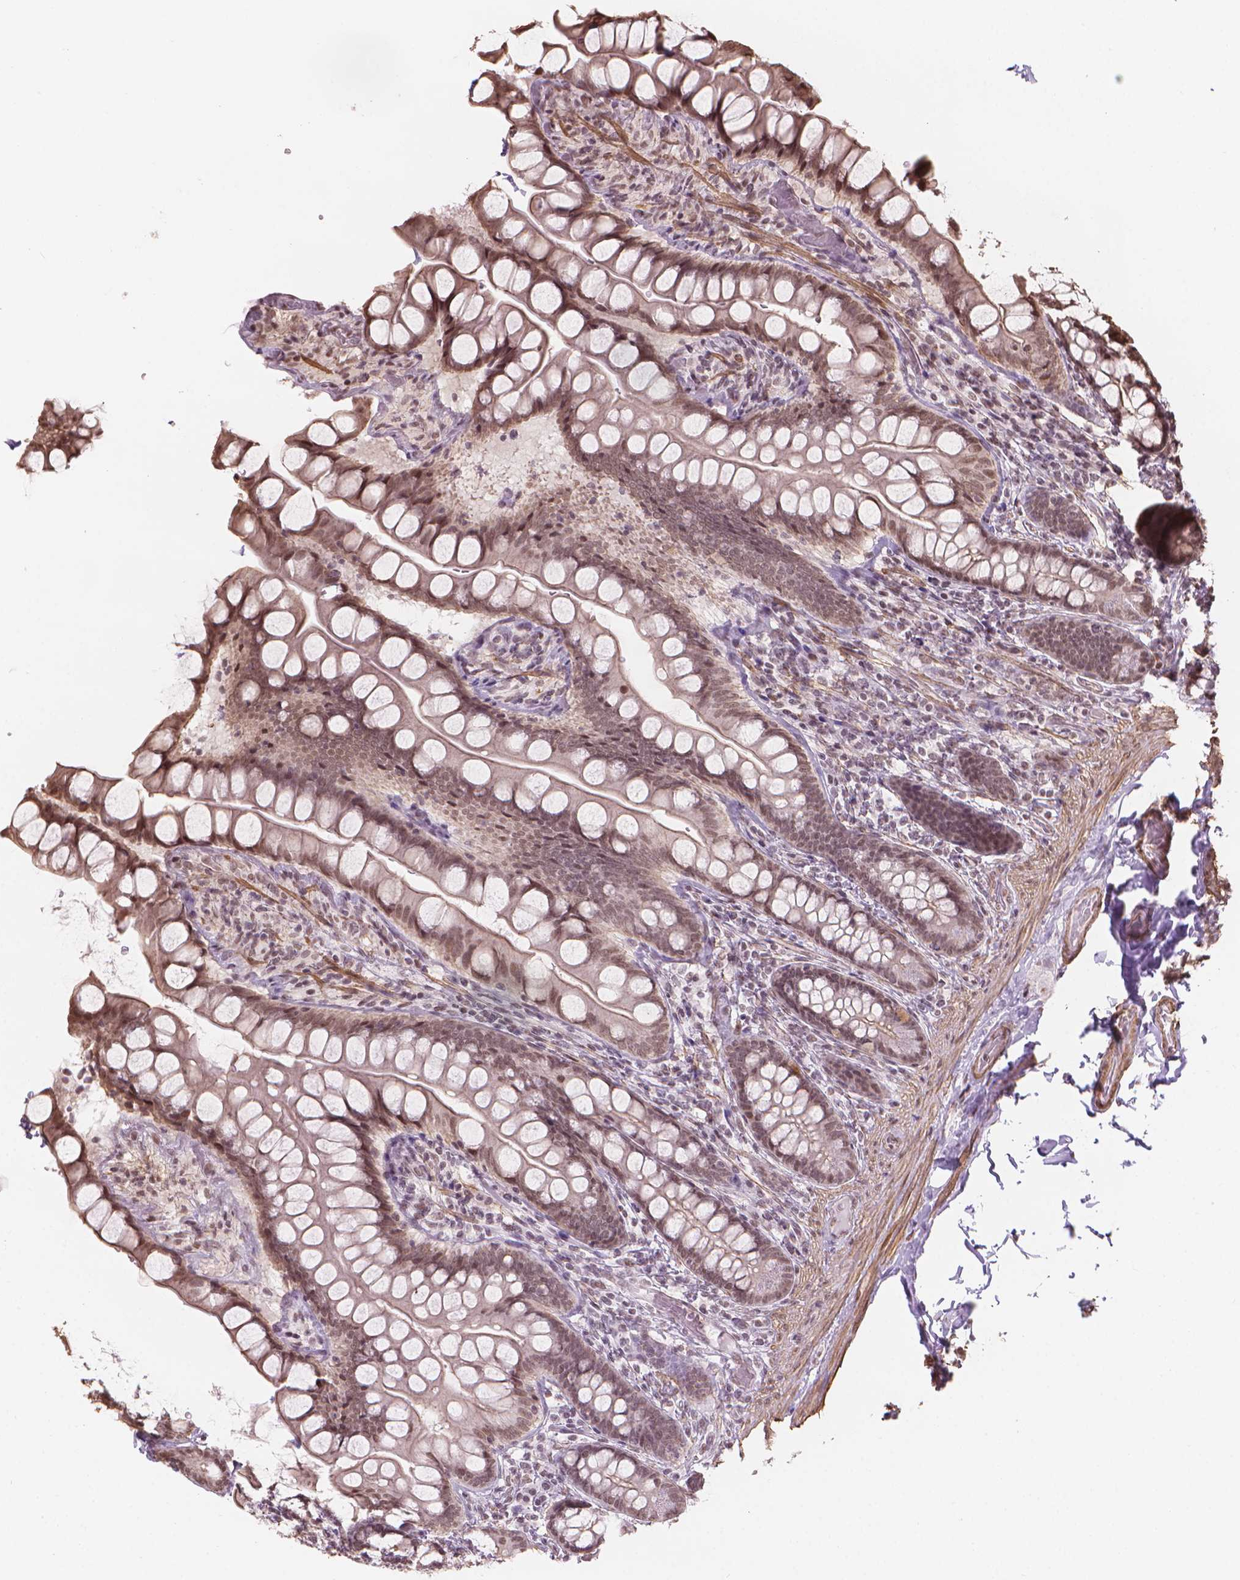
{"staining": {"intensity": "moderate", "quantity": "25%-75%", "location": "cytoplasmic/membranous,nuclear"}, "tissue": "small intestine", "cell_type": "Glandular cells", "image_type": "normal", "snomed": [{"axis": "morphology", "description": "Normal tissue, NOS"}, {"axis": "topography", "description": "Small intestine"}], "caption": "Normal small intestine was stained to show a protein in brown. There is medium levels of moderate cytoplasmic/membranous,nuclear positivity in about 25%-75% of glandular cells. (Stains: DAB (3,3'-diaminobenzidine) in brown, nuclei in blue, Microscopy: brightfield microscopy at high magnification).", "gene": "HOXD4", "patient": {"sex": "male", "age": 70}}